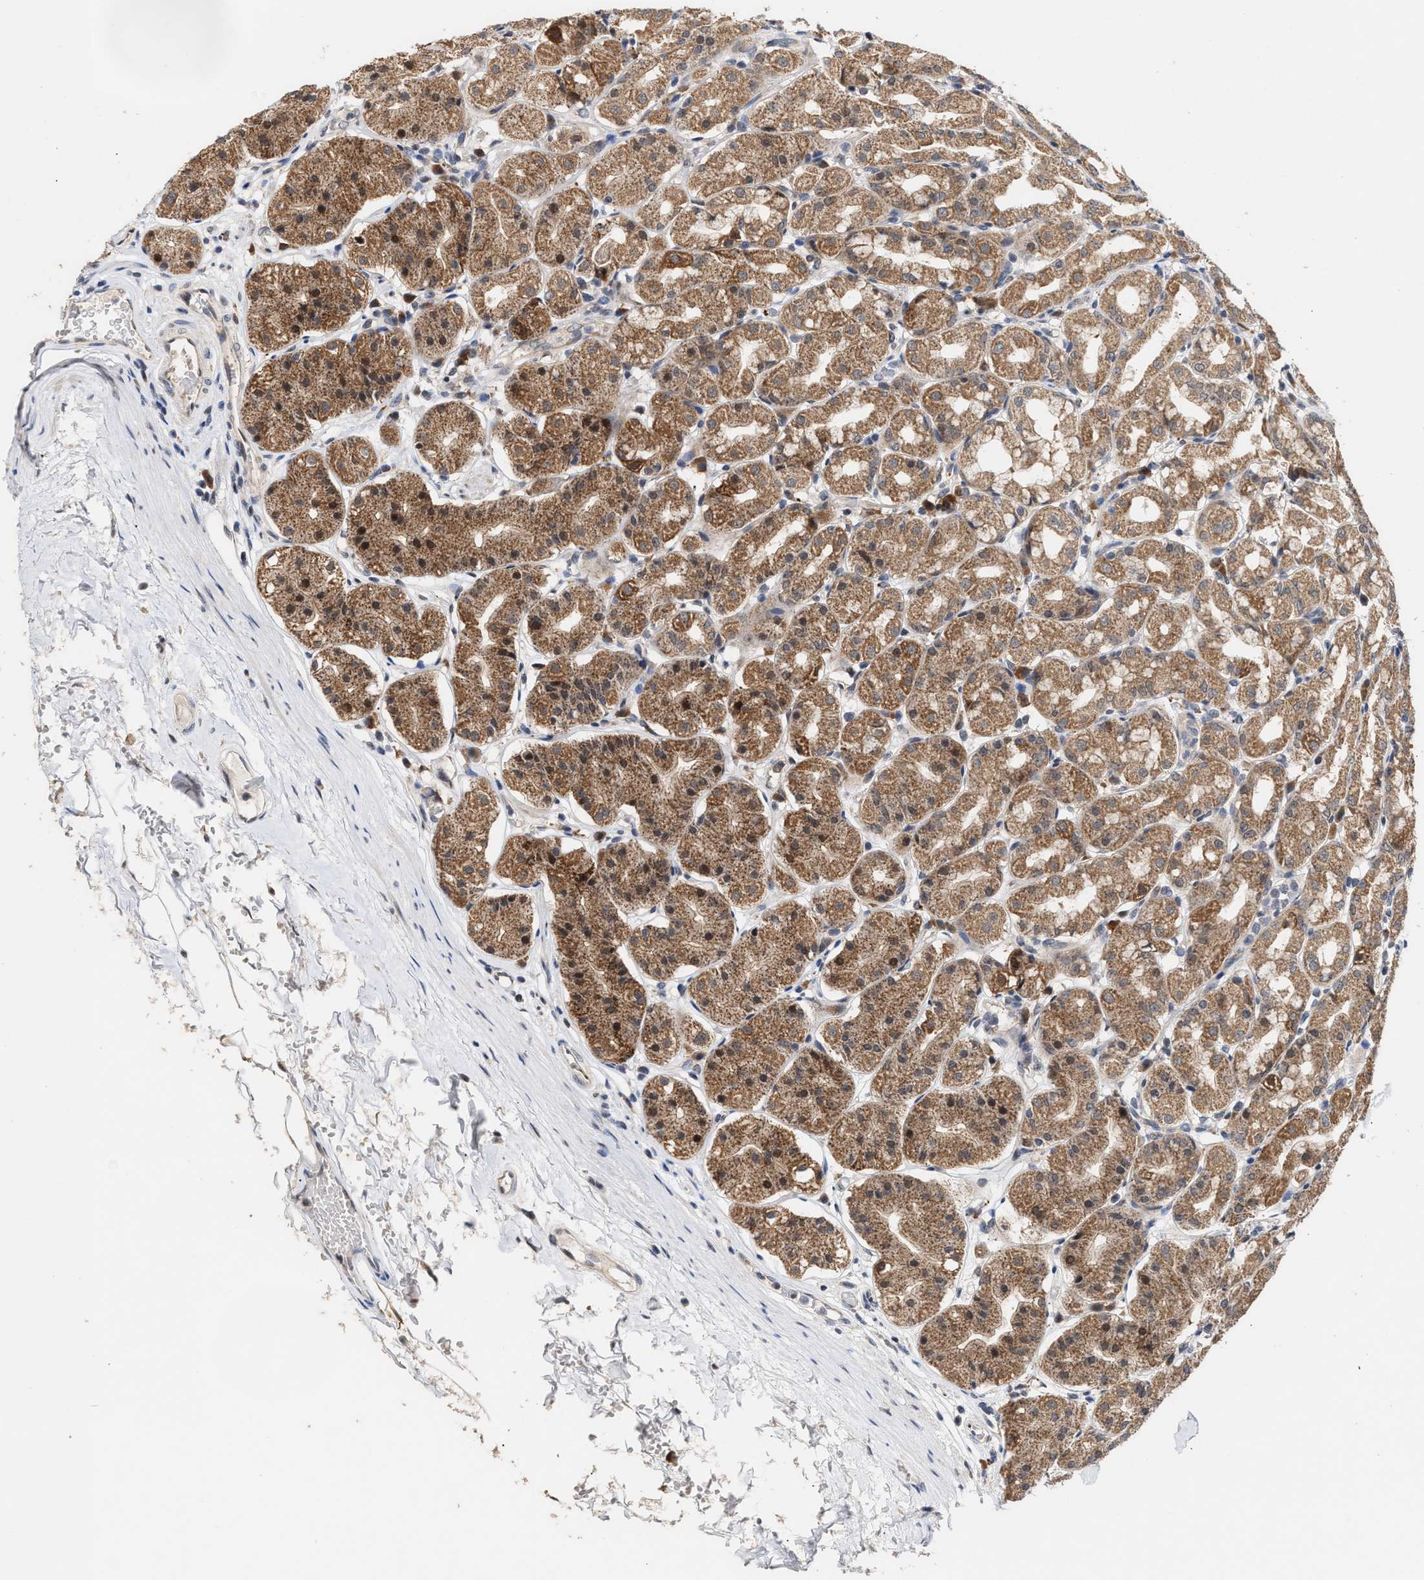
{"staining": {"intensity": "moderate", "quantity": ">75%", "location": "cytoplasmic/membranous"}, "tissue": "stomach", "cell_type": "Glandular cells", "image_type": "normal", "snomed": [{"axis": "morphology", "description": "Normal tissue, NOS"}, {"axis": "topography", "description": "Stomach"}, {"axis": "topography", "description": "Stomach, lower"}], "caption": "A high-resolution histopathology image shows immunohistochemistry staining of benign stomach, which reveals moderate cytoplasmic/membranous expression in approximately >75% of glandular cells.", "gene": "MKNK2", "patient": {"sex": "female", "age": 56}}